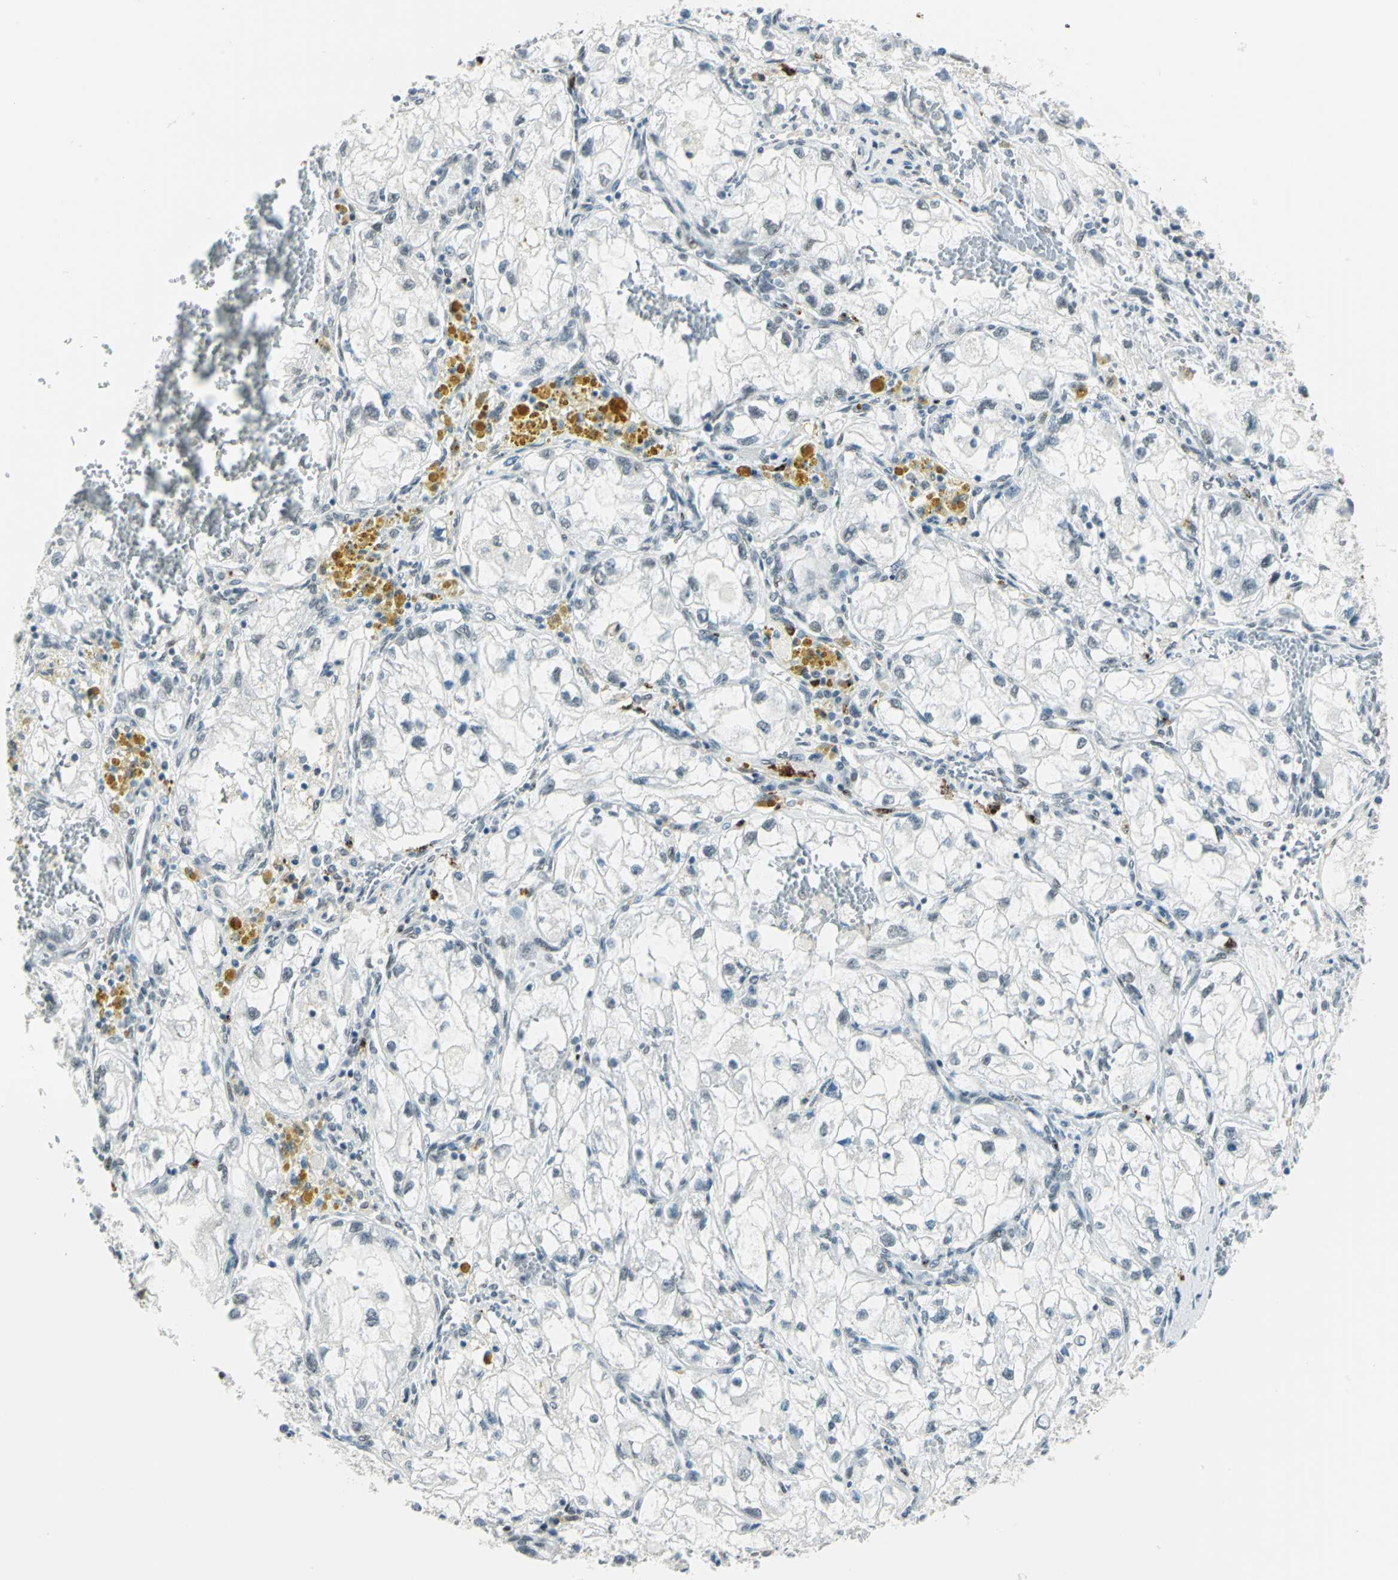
{"staining": {"intensity": "negative", "quantity": "none", "location": "none"}, "tissue": "renal cancer", "cell_type": "Tumor cells", "image_type": "cancer", "snomed": [{"axis": "morphology", "description": "Adenocarcinoma, NOS"}, {"axis": "topography", "description": "Kidney"}], "caption": "Protein analysis of renal cancer (adenocarcinoma) displays no significant expression in tumor cells.", "gene": "MTMR10", "patient": {"sex": "female", "age": 70}}